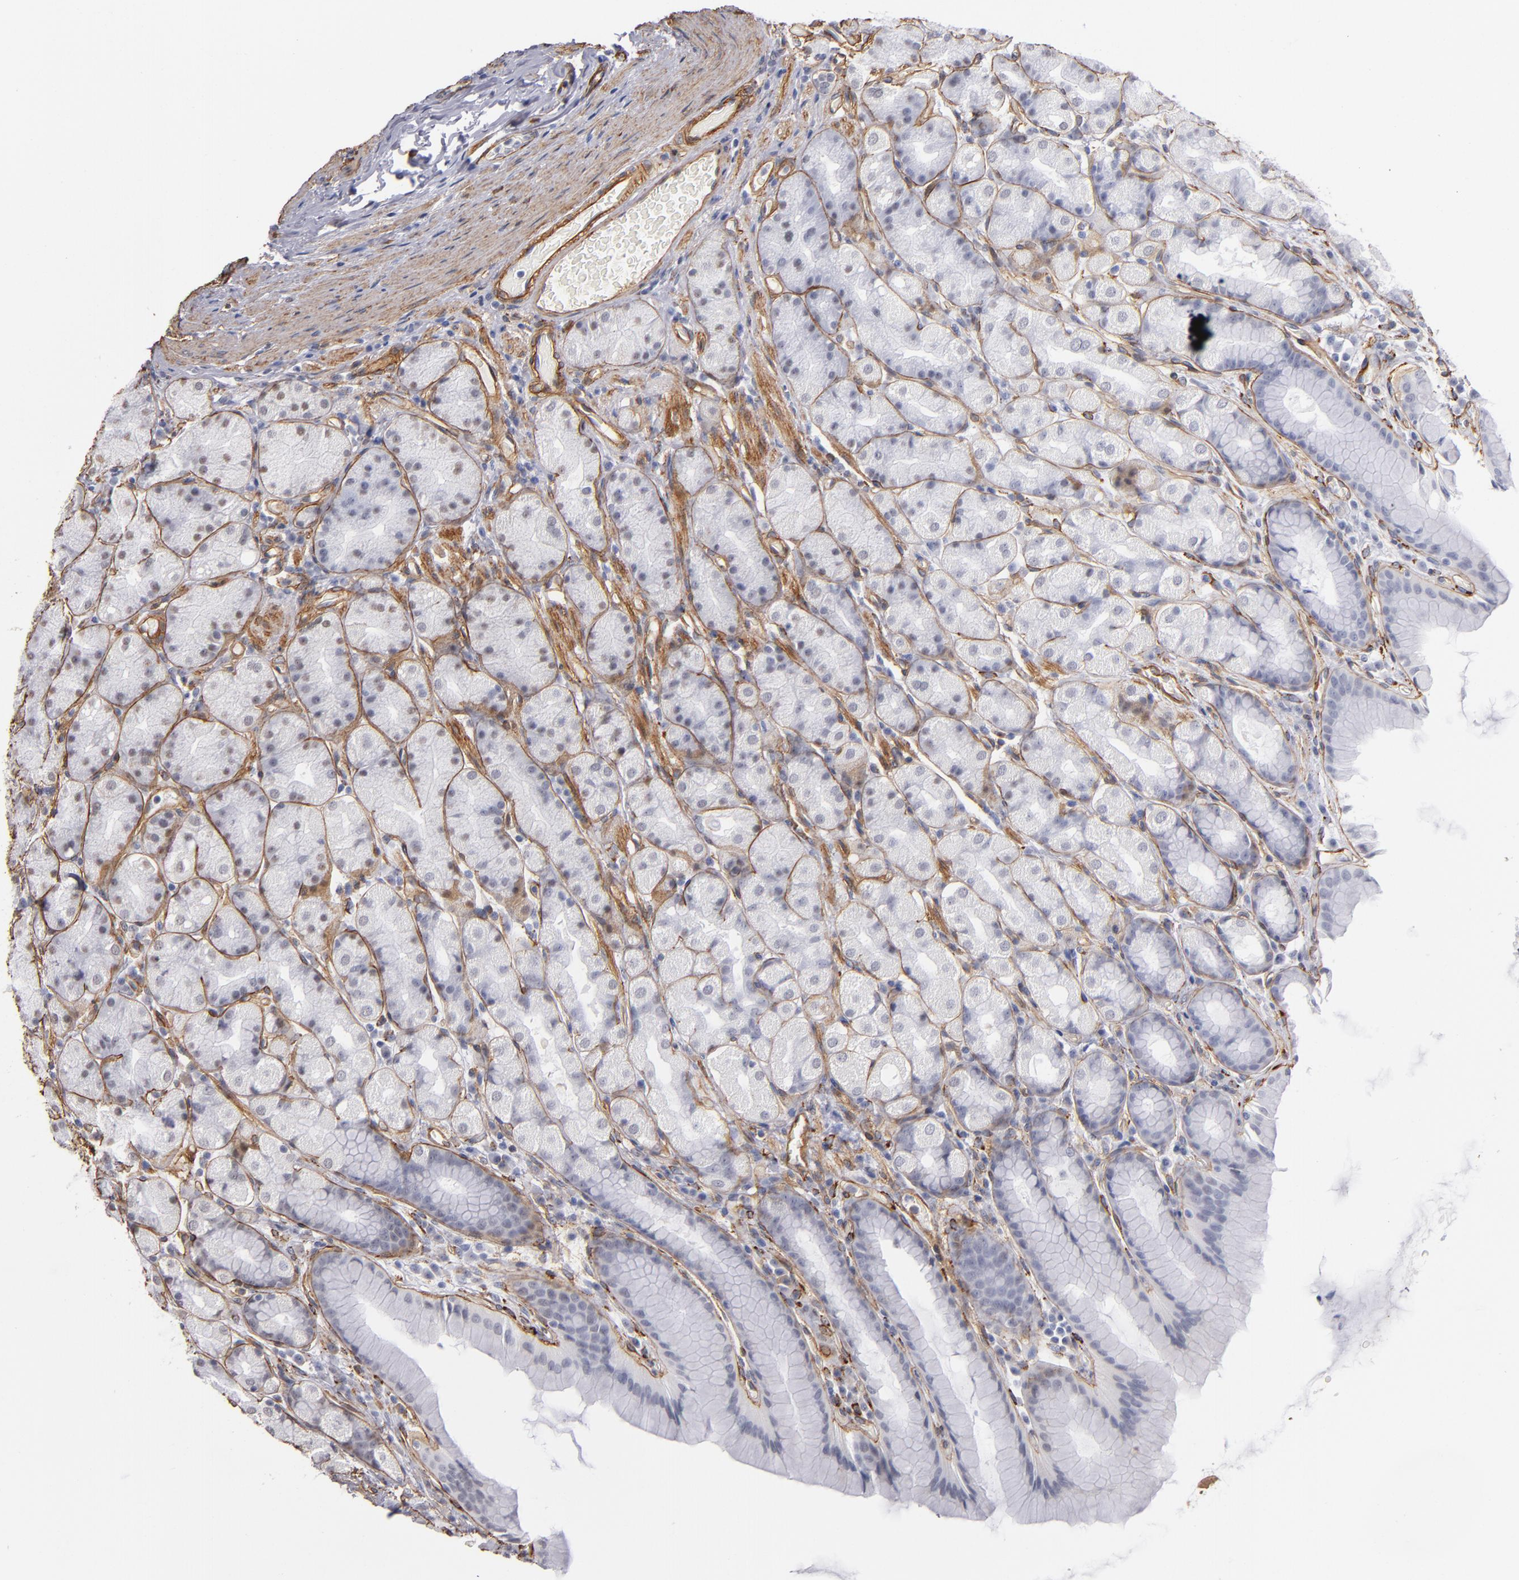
{"staining": {"intensity": "moderate", "quantity": "25%-75%", "location": "cytoplasmic/membranous"}, "tissue": "stomach", "cell_type": "Glandular cells", "image_type": "normal", "snomed": [{"axis": "morphology", "description": "Normal tissue, NOS"}, {"axis": "topography", "description": "Stomach, upper"}], "caption": "Benign stomach exhibits moderate cytoplasmic/membranous expression in about 25%-75% of glandular cells, visualized by immunohistochemistry.", "gene": "LAMC1", "patient": {"sex": "male", "age": 68}}